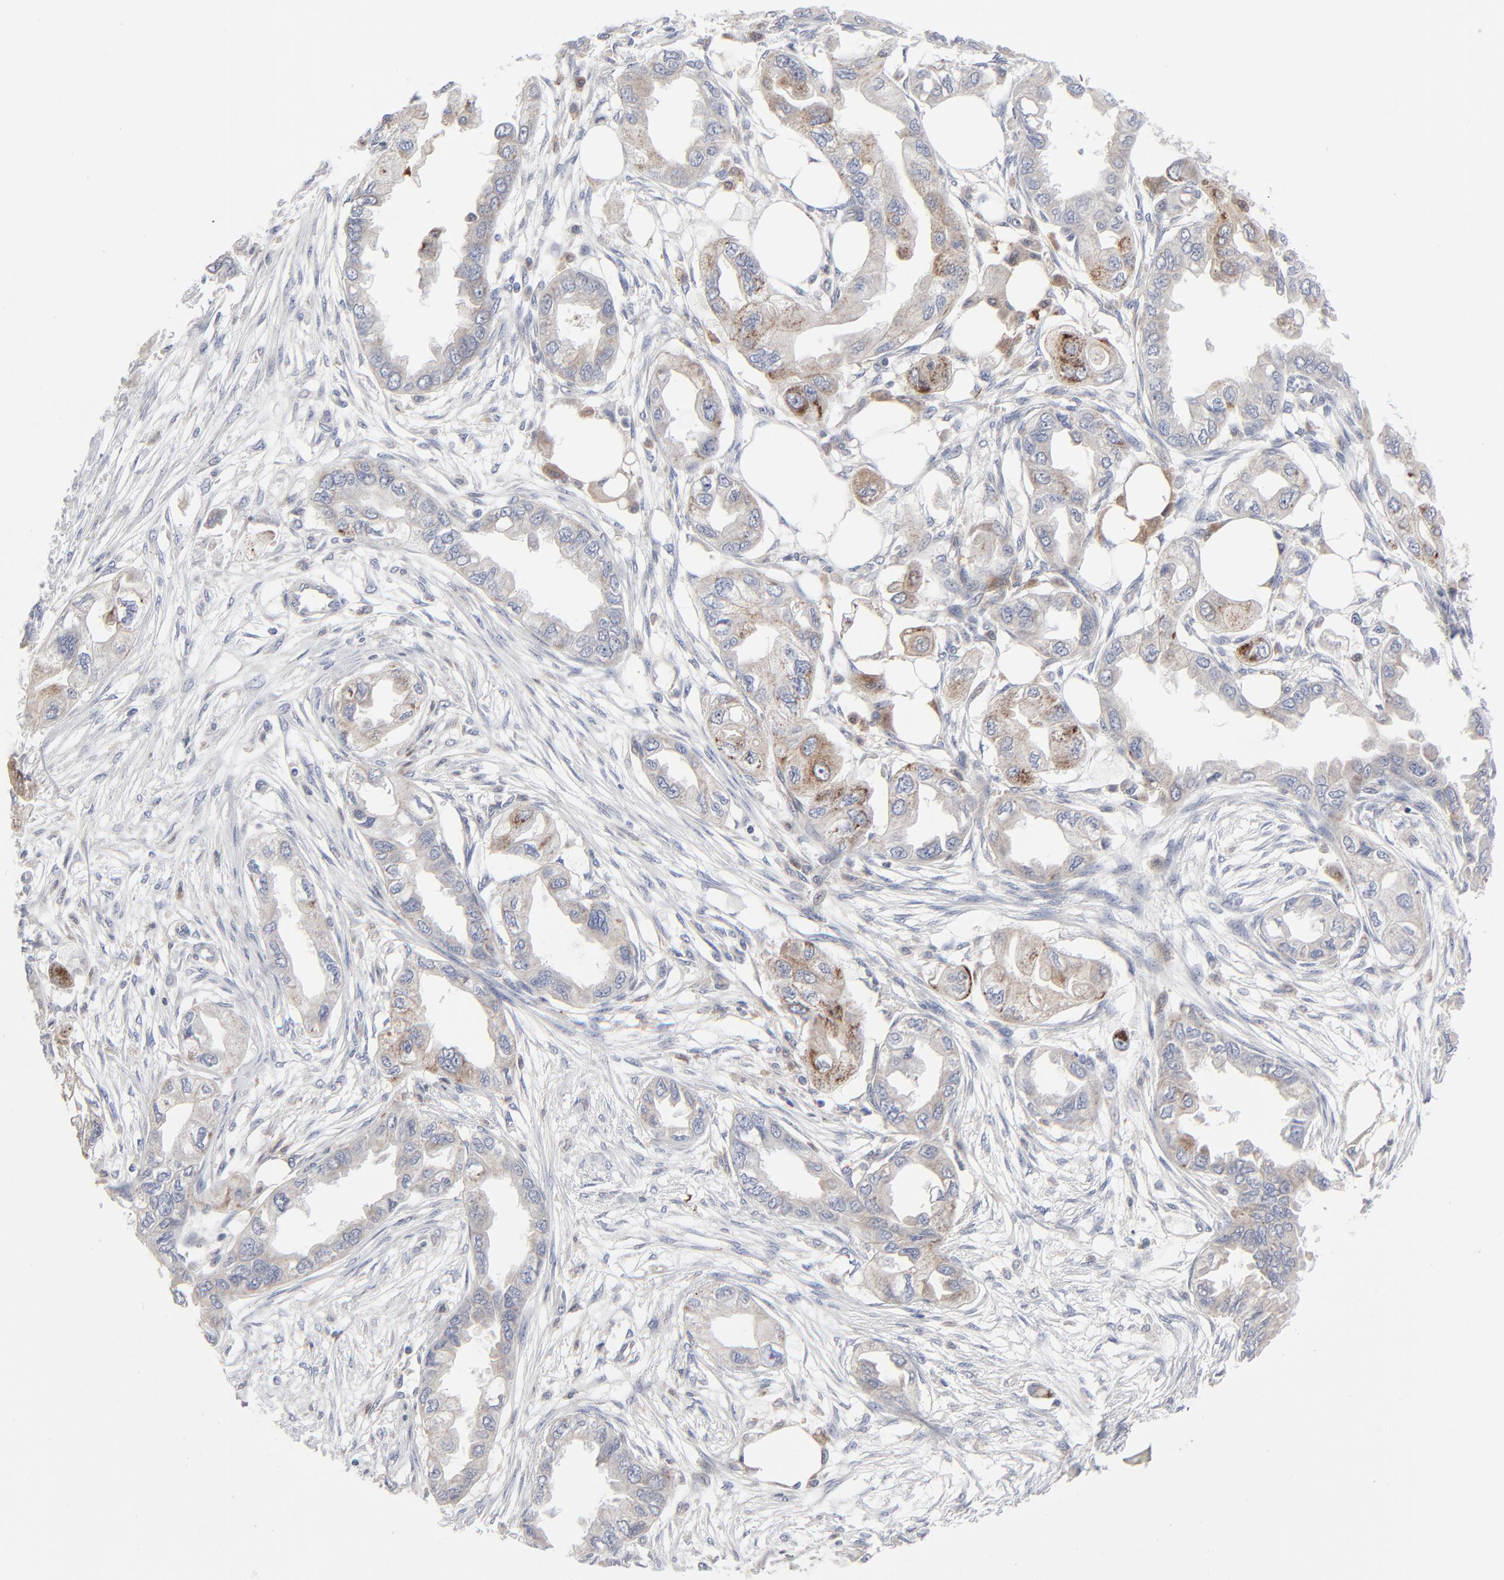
{"staining": {"intensity": "weak", "quantity": "25%-75%", "location": "cytoplasmic/membranous"}, "tissue": "endometrial cancer", "cell_type": "Tumor cells", "image_type": "cancer", "snomed": [{"axis": "morphology", "description": "Adenocarcinoma, NOS"}, {"axis": "topography", "description": "Endometrium"}], "caption": "Tumor cells demonstrate low levels of weak cytoplasmic/membranous staining in about 25%-75% of cells in human endometrial cancer.", "gene": "BID", "patient": {"sex": "female", "age": 67}}